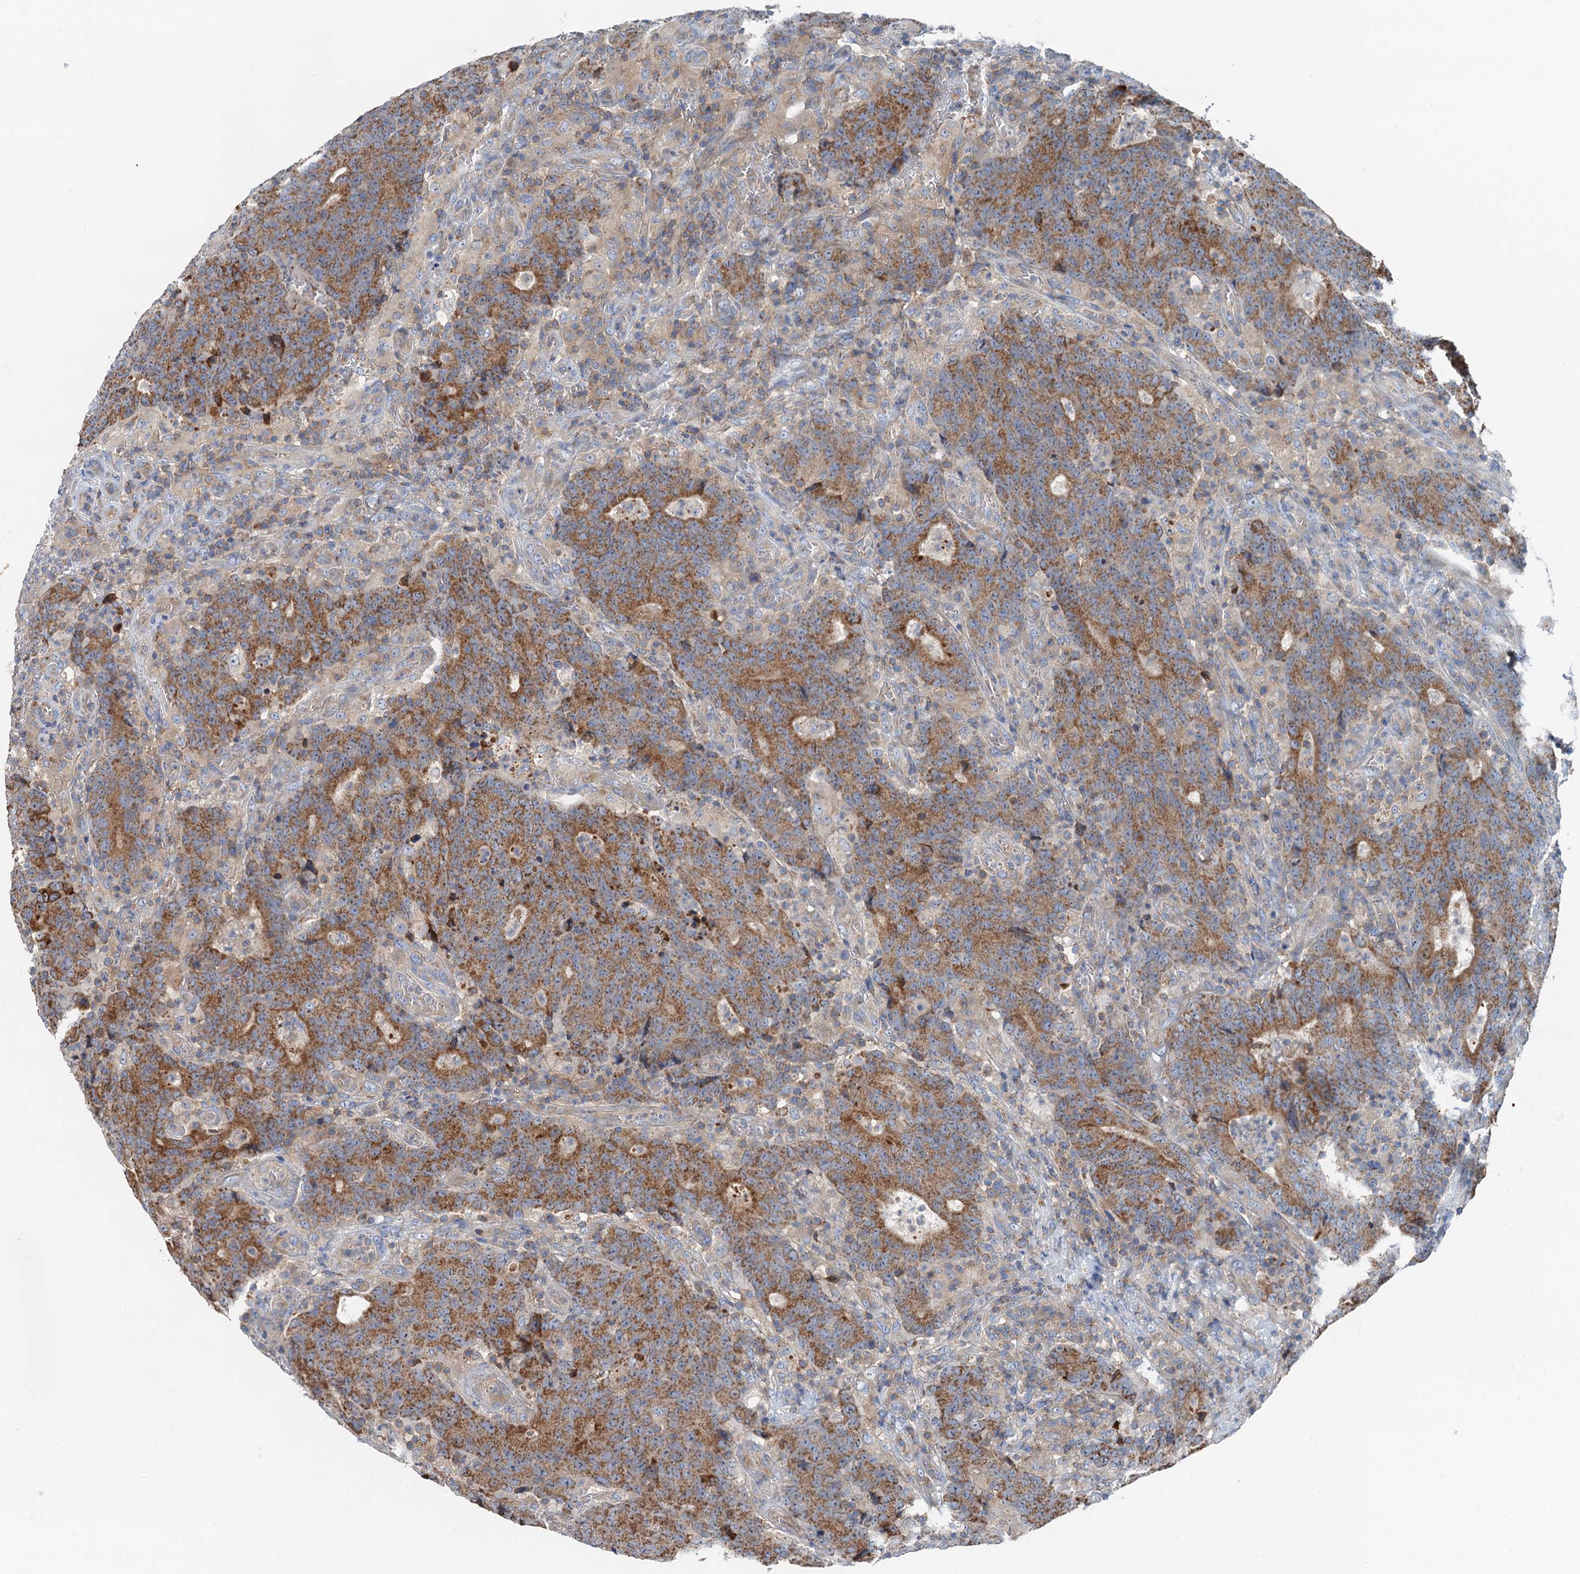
{"staining": {"intensity": "moderate", "quantity": ">75%", "location": "cytoplasmic/membranous"}, "tissue": "colorectal cancer", "cell_type": "Tumor cells", "image_type": "cancer", "snomed": [{"axis": "morphology", "description": "Adenocarcinoma, NOS"}, {"axis": "topography", "description": "Colon"}], "caption": "Moderate cytoplasmic/membranous positivity for a protein is present in about >75% of tumor cells of colorectal adenocarcinoma using immunohistochemistry.", "gene": "ANKRD26", "patient": {"sex": "female", "age": 75}}